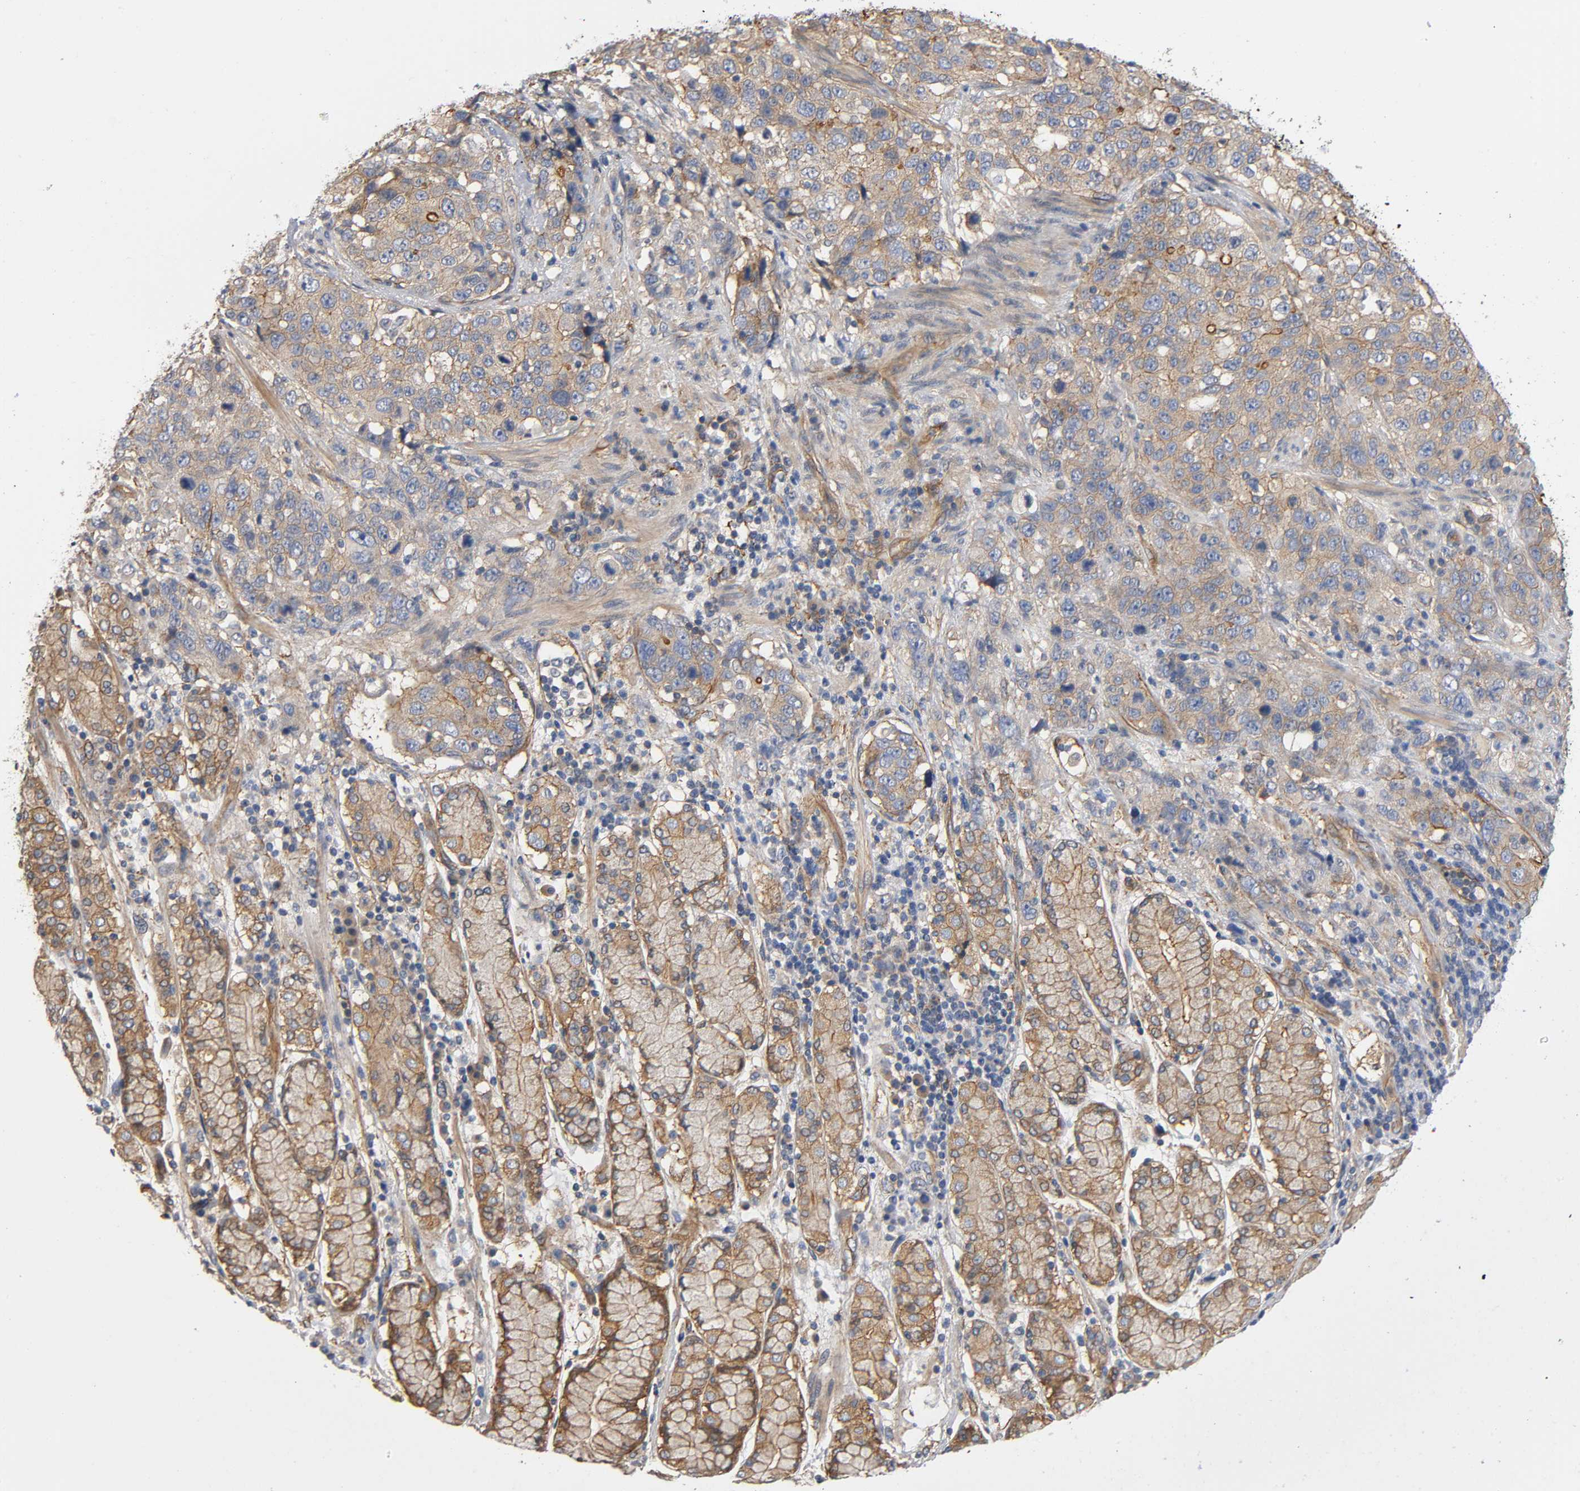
{"staining": {"intensity": "weak", "quantity": ">75%", "location": "cytoplasmic/membranous"}, "tissue": "stomach cancer", "cell_type": "Tumor cells", "image_type": "cancer", "snomed": [{"axis": "morphology", "description": "Normal tissue, NOS"}, {"axis": "morphology", "description": "Adenocarcinoma, NOS"}, {"axis": "topography", "description": "Stomach"}], "caption": "A photomicrograph of adenocarcinoma (stomach) stained for a protein shows weak cytoplasmic/membranous brown staining in tumor cells.", "gene": "MARS1", "patient": {"sex": "male", "age": 48}}